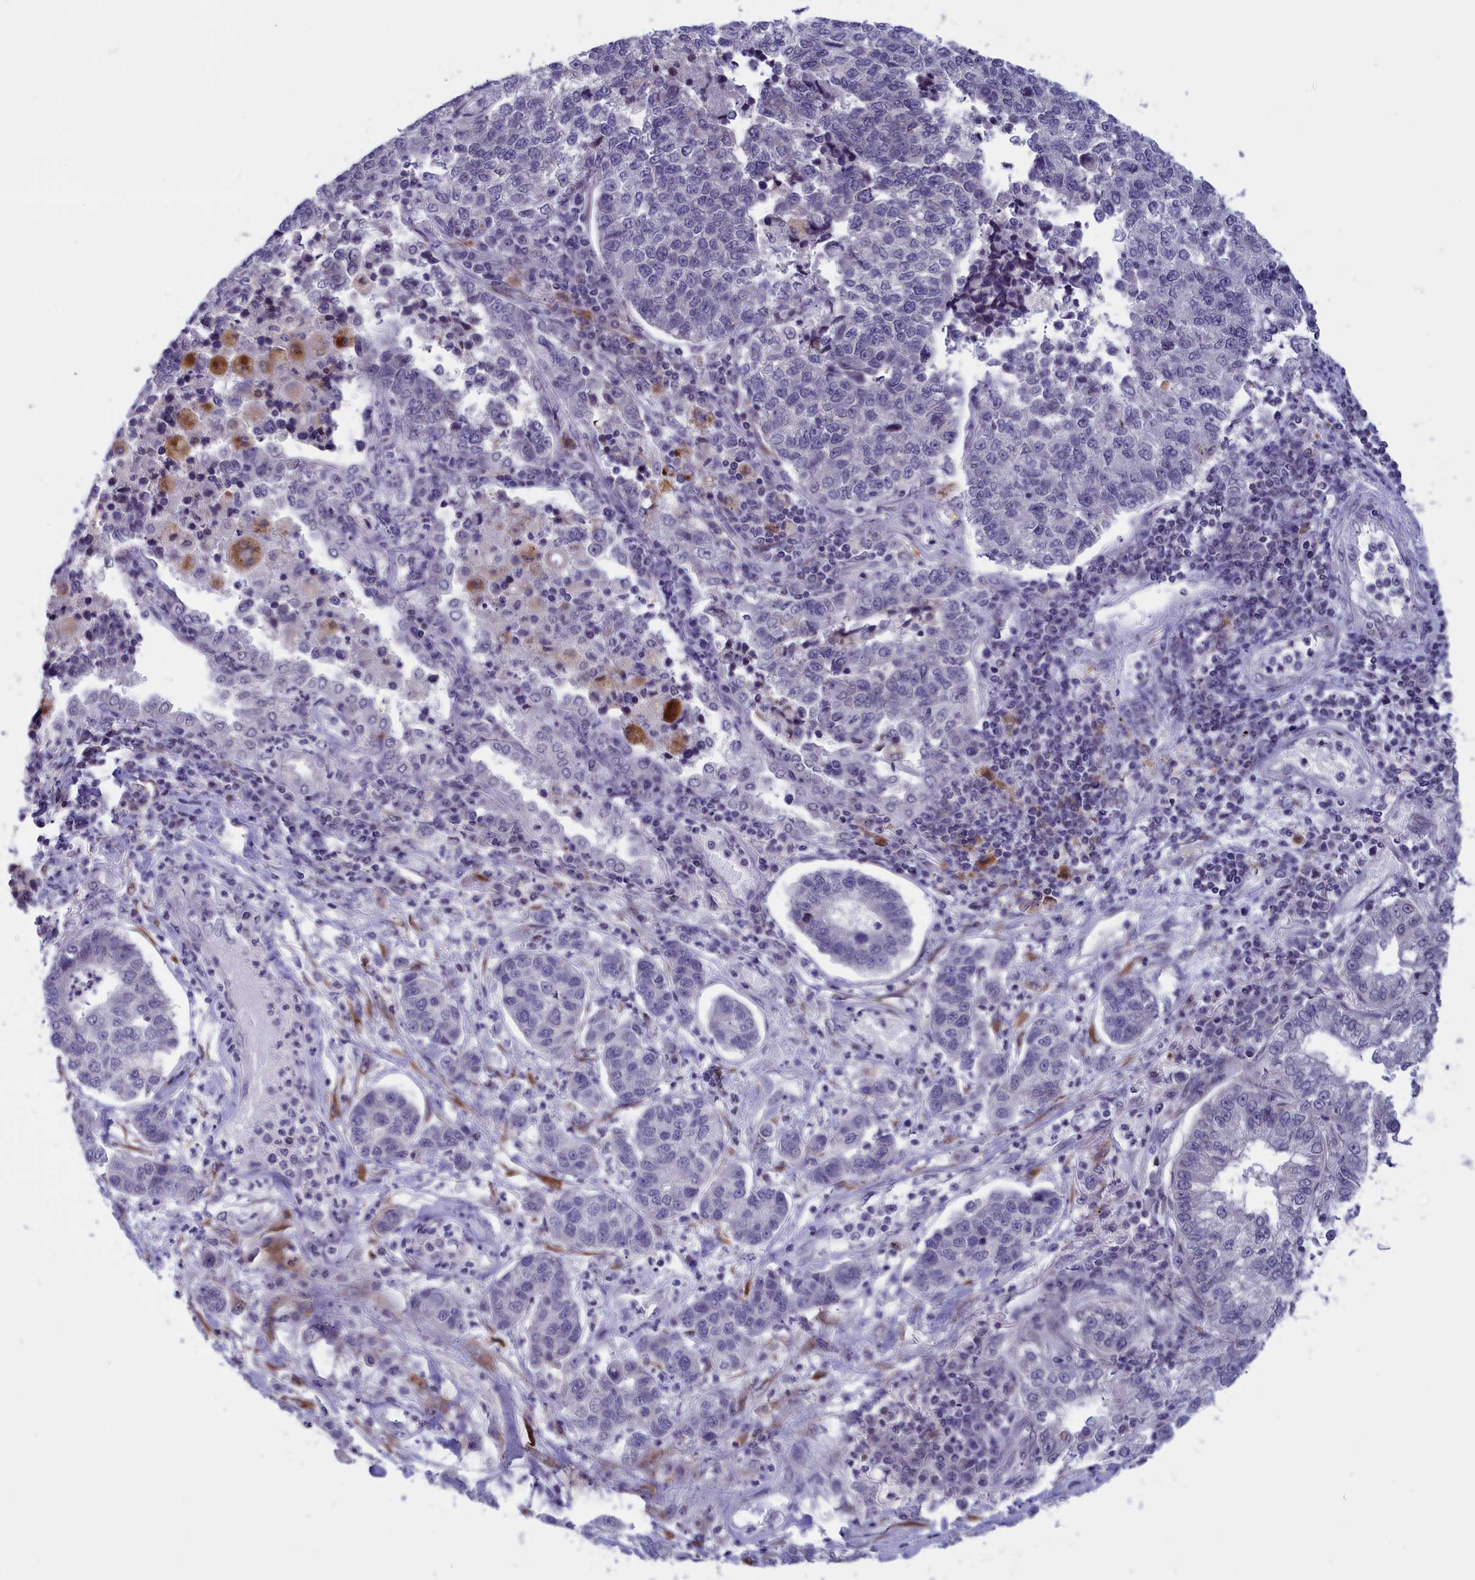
{"staining": {"intensity": "negative", "quantity": "none", "location": "none"}, "tissue": "lung cancer", "cell_type": "Tumor cells", "image_type": "cancer", "snomed": [{"axis": "morphology", "description": "Adenocarcinoma, NOS"}, {"axis": "topography", "description": "Lung"}], "caption": "There is no significant expression in tumor cells of lung cancer. The staining is performed using DAB (3,3'-diaminobenzidine) brown chromogen with nuclei counter-stained in using hematoxylin.", "gene": "PARS2", "patient": {"sex": "male", "age": 49}}